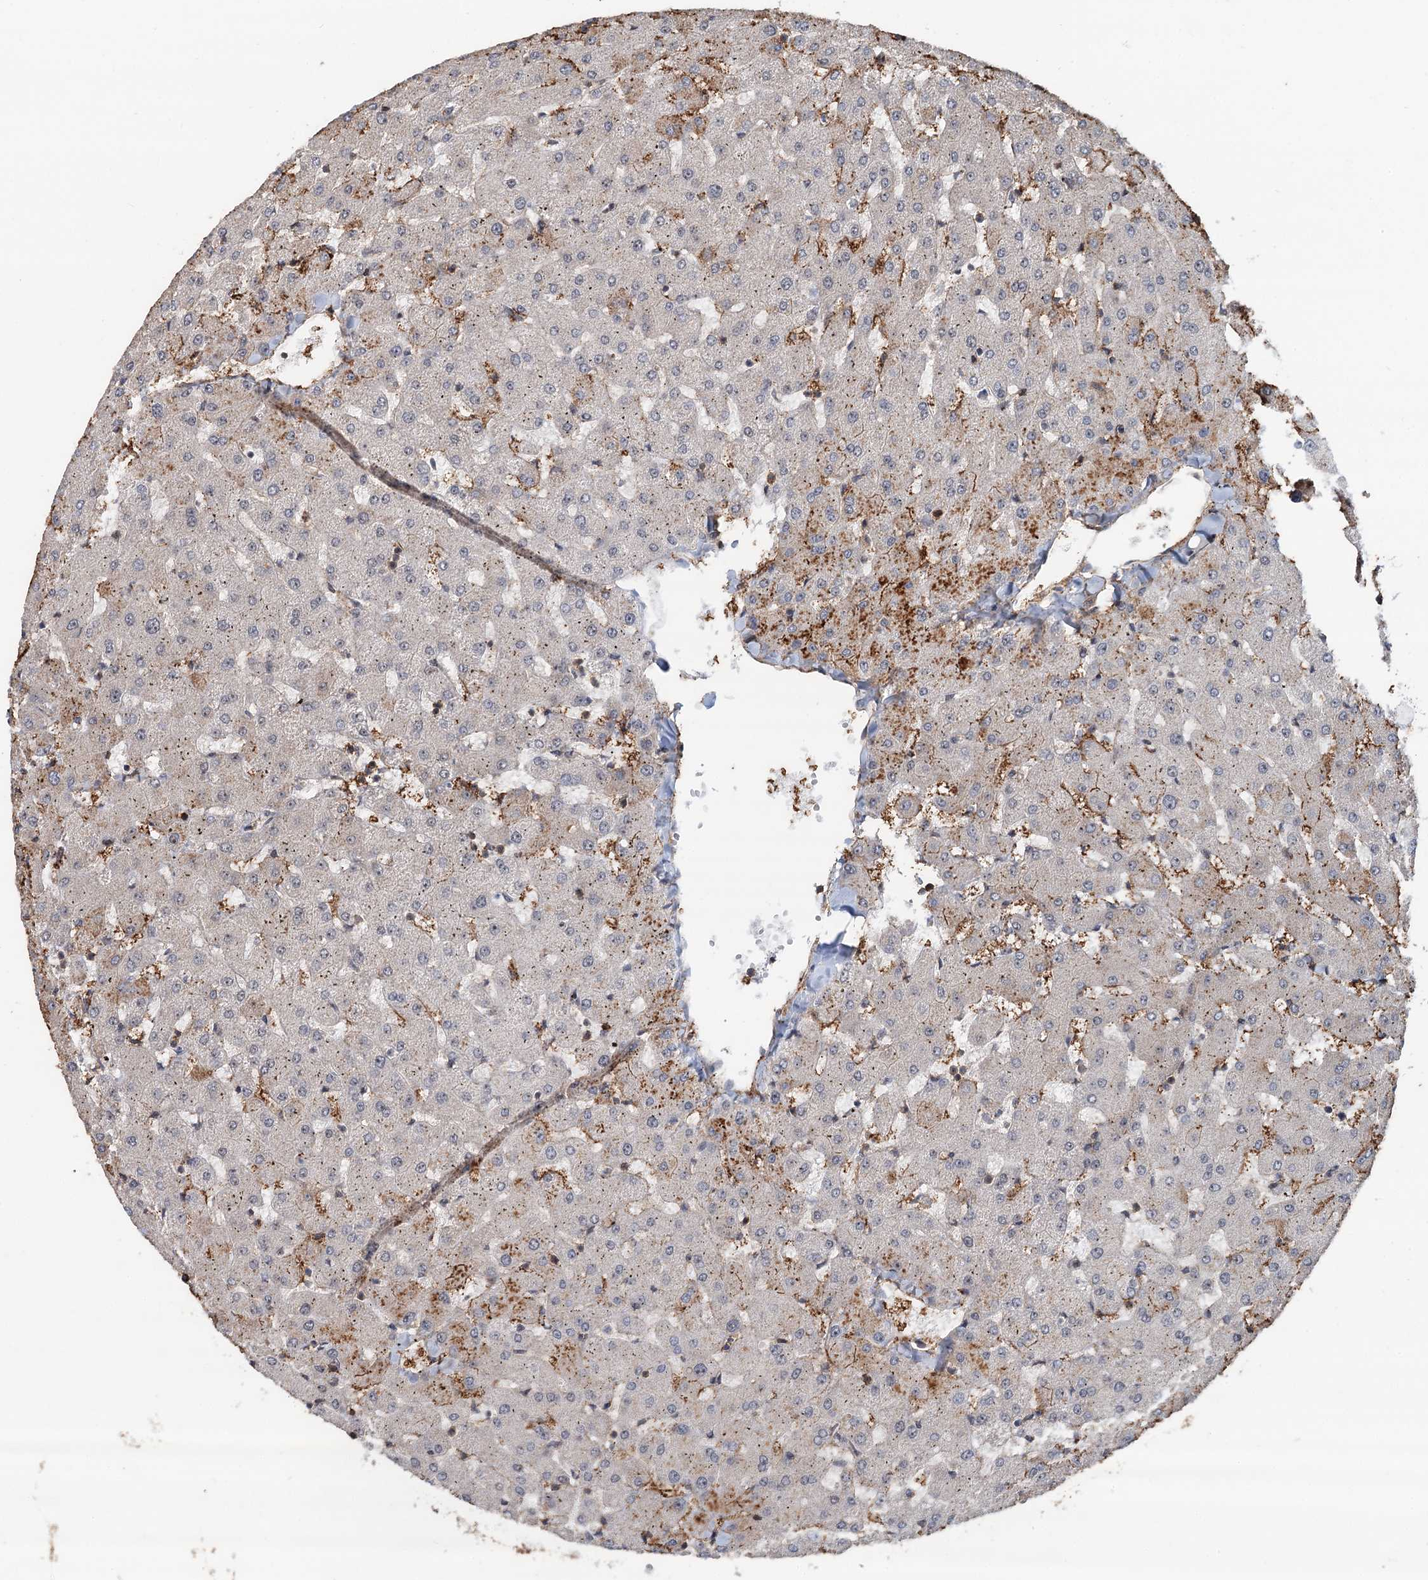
{"staining": {"intensity": "negative", "quantity": "none", "location": "none"}, "tissue": "liver", "cell_type": "Cholangiocytes", "image_type": "normal", "snomed": [{"axis": "morphology", "description": "Normal tissue, NOS"}, {"axis": "topography", "description": "Liver"}], "caption": "High power microscopy photomicrograph of an IHC histopathology image of normal liver, revealing no significant staining in cholangiocytes.", "gene": "TMA16", "patient": {"sex": "female", "age": 63}}